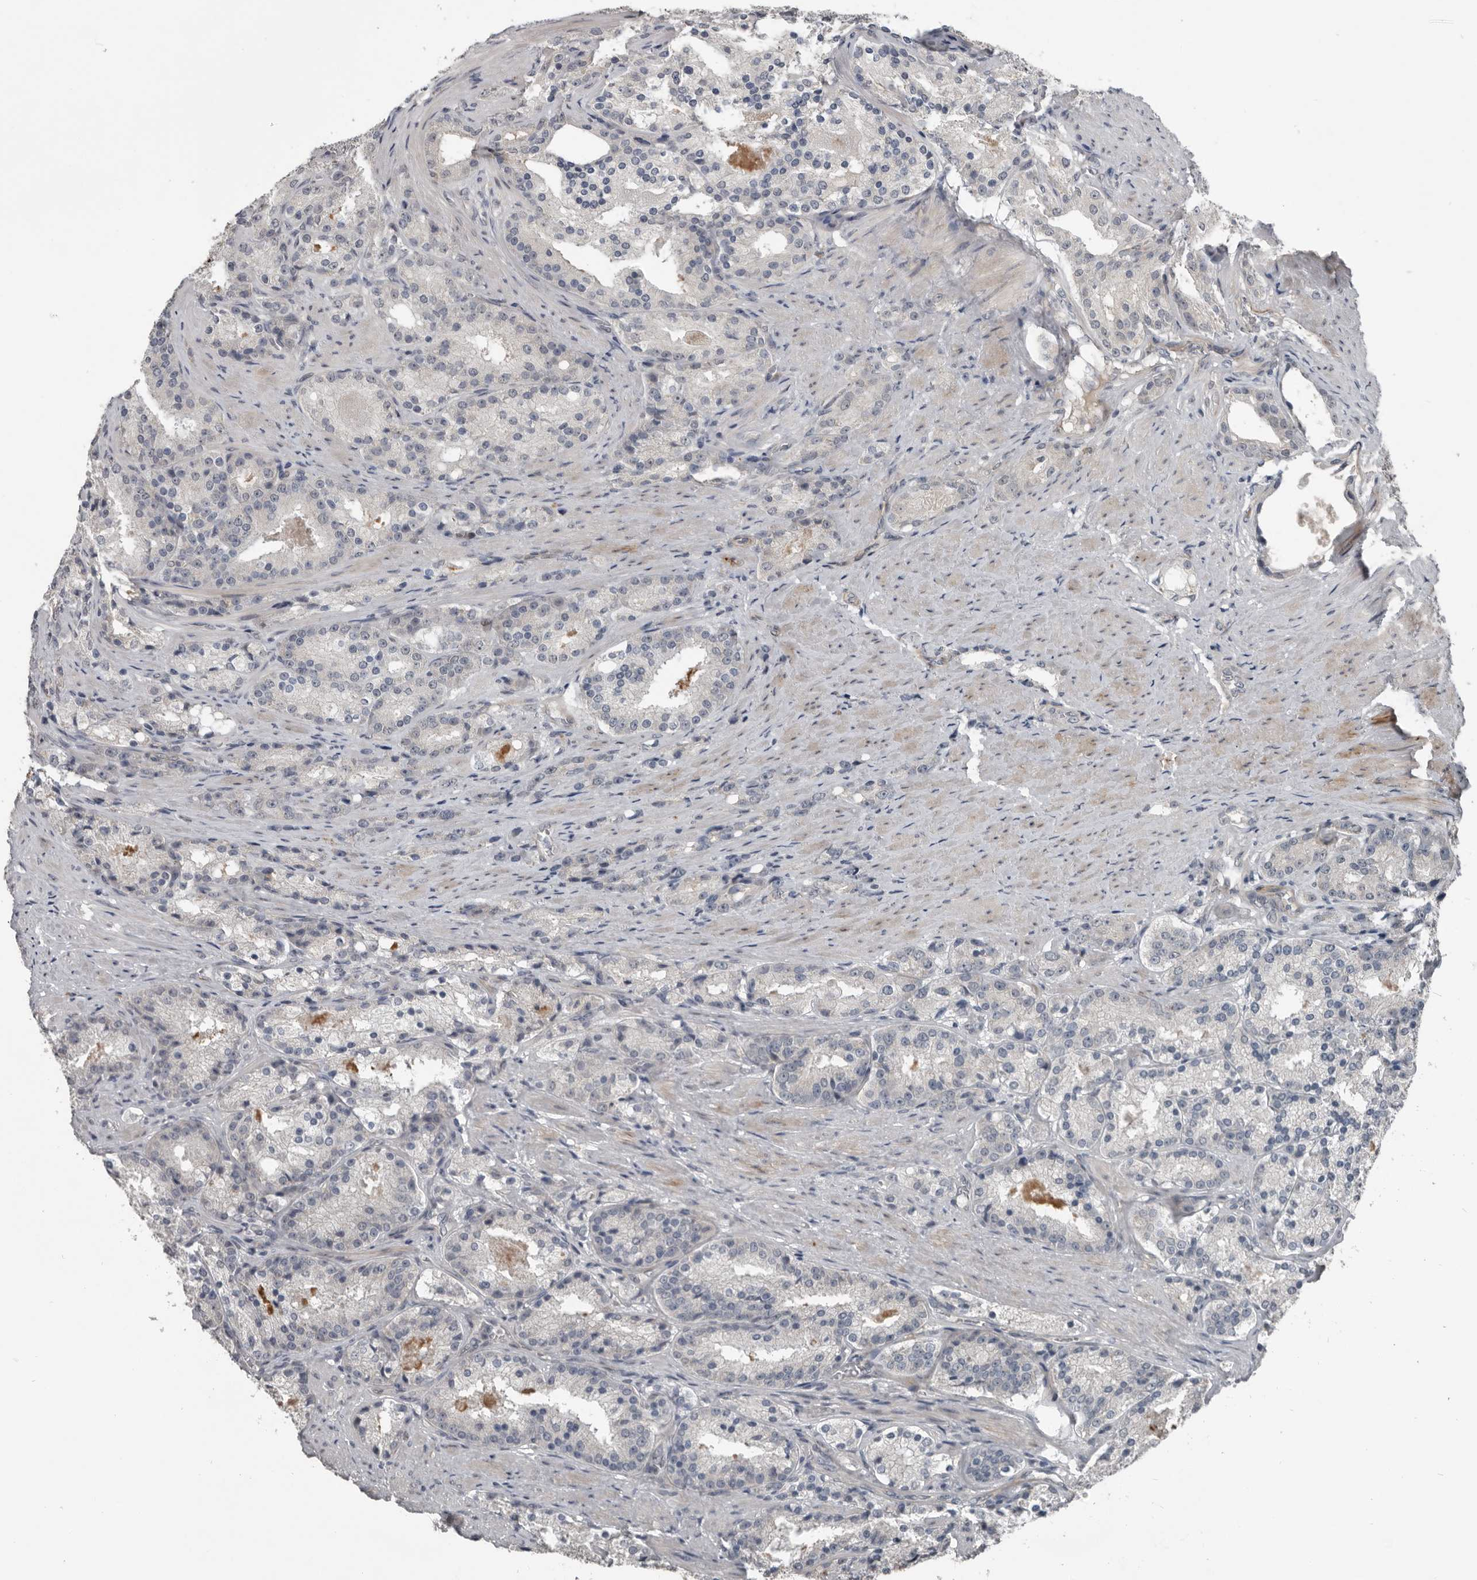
{"staining": {"intensity": "negative", "quantity": "none", "location": "none"}, "tissue": "prostate cancer", "cell_type": "Tumor cells", "image_type": "cancer", "snomed": [{"axis": "morphology", "description": "Adenocarcinoma, High grade"}, {"axis": "topography", "description": "Prostate"}], "caption": "High magnification brightfield microscopy of prostate cancer stained with DAB (3,3'-diaminobenzidine) (brown) and counterstained with hematoxylin (blue): tumor cells show no significant staining. (Brightfield microscopy of DAB (3,3'-diaminobenzidine) immunohistochemistry at high magnification).", "gene": "C1orf216", "patient": {"sex": "male", "age": 60}}